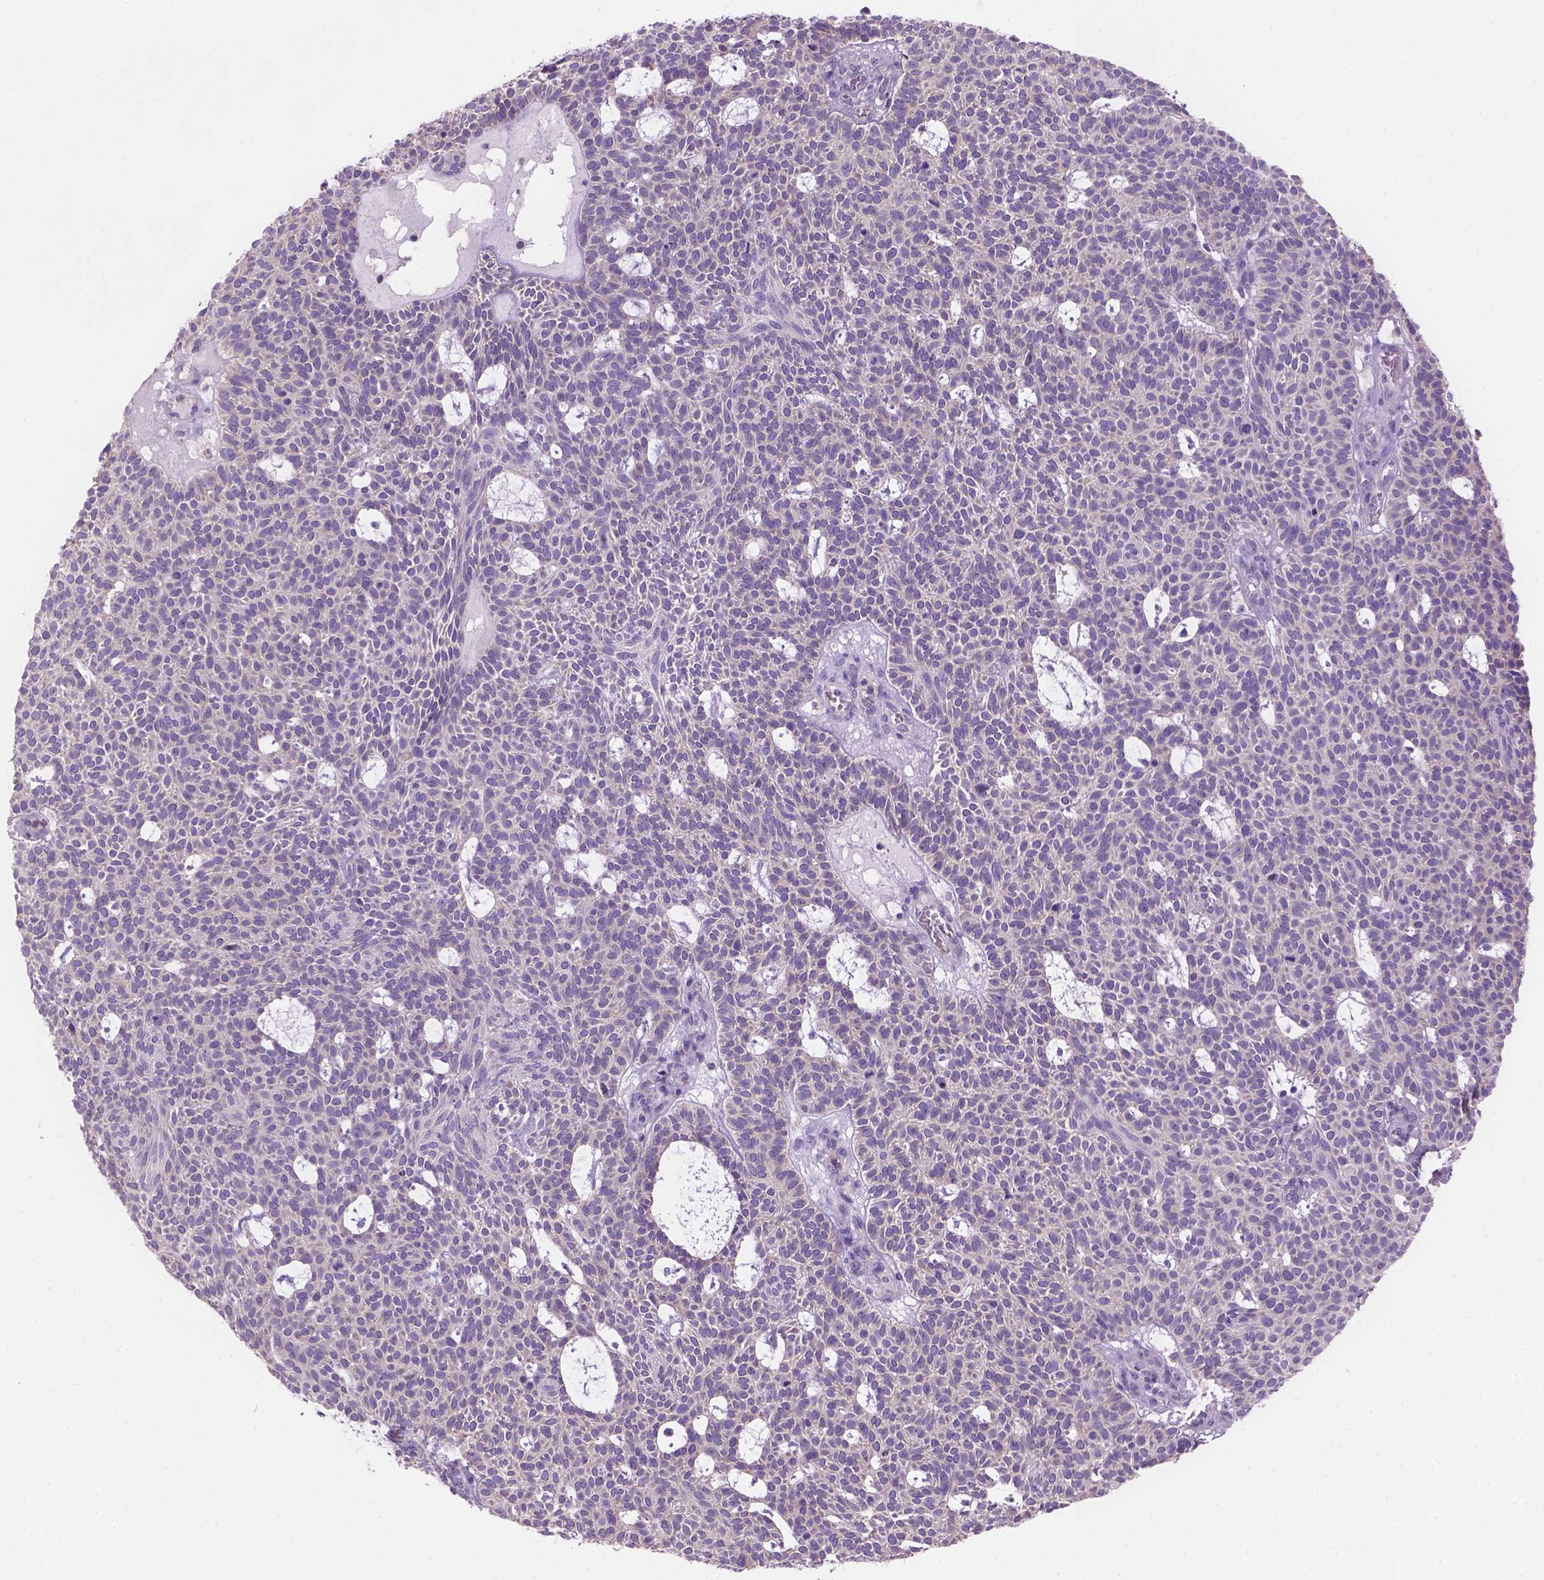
{"staining": {"intensity": "negative", "quantity": "none", "location": "none"}, "tissue": "skin cancer", "cell_type": "Tumor cells", "image_type": "cancer", "snomed": [{"axis": "morphology", "description": "Squamous cell carcinoma, NOS"}, {"axis": "topography", "description": "Skin"}], "caption": "Tumor cells are negative for brown protein staining in skin cancer (squamous cell carcinoma). The staining is performed using DAB brown chromogen with nuclei counter-stained in using hematoxylin.", "gene": "CD84", "patient": {"sex": "female", "age": 90}}